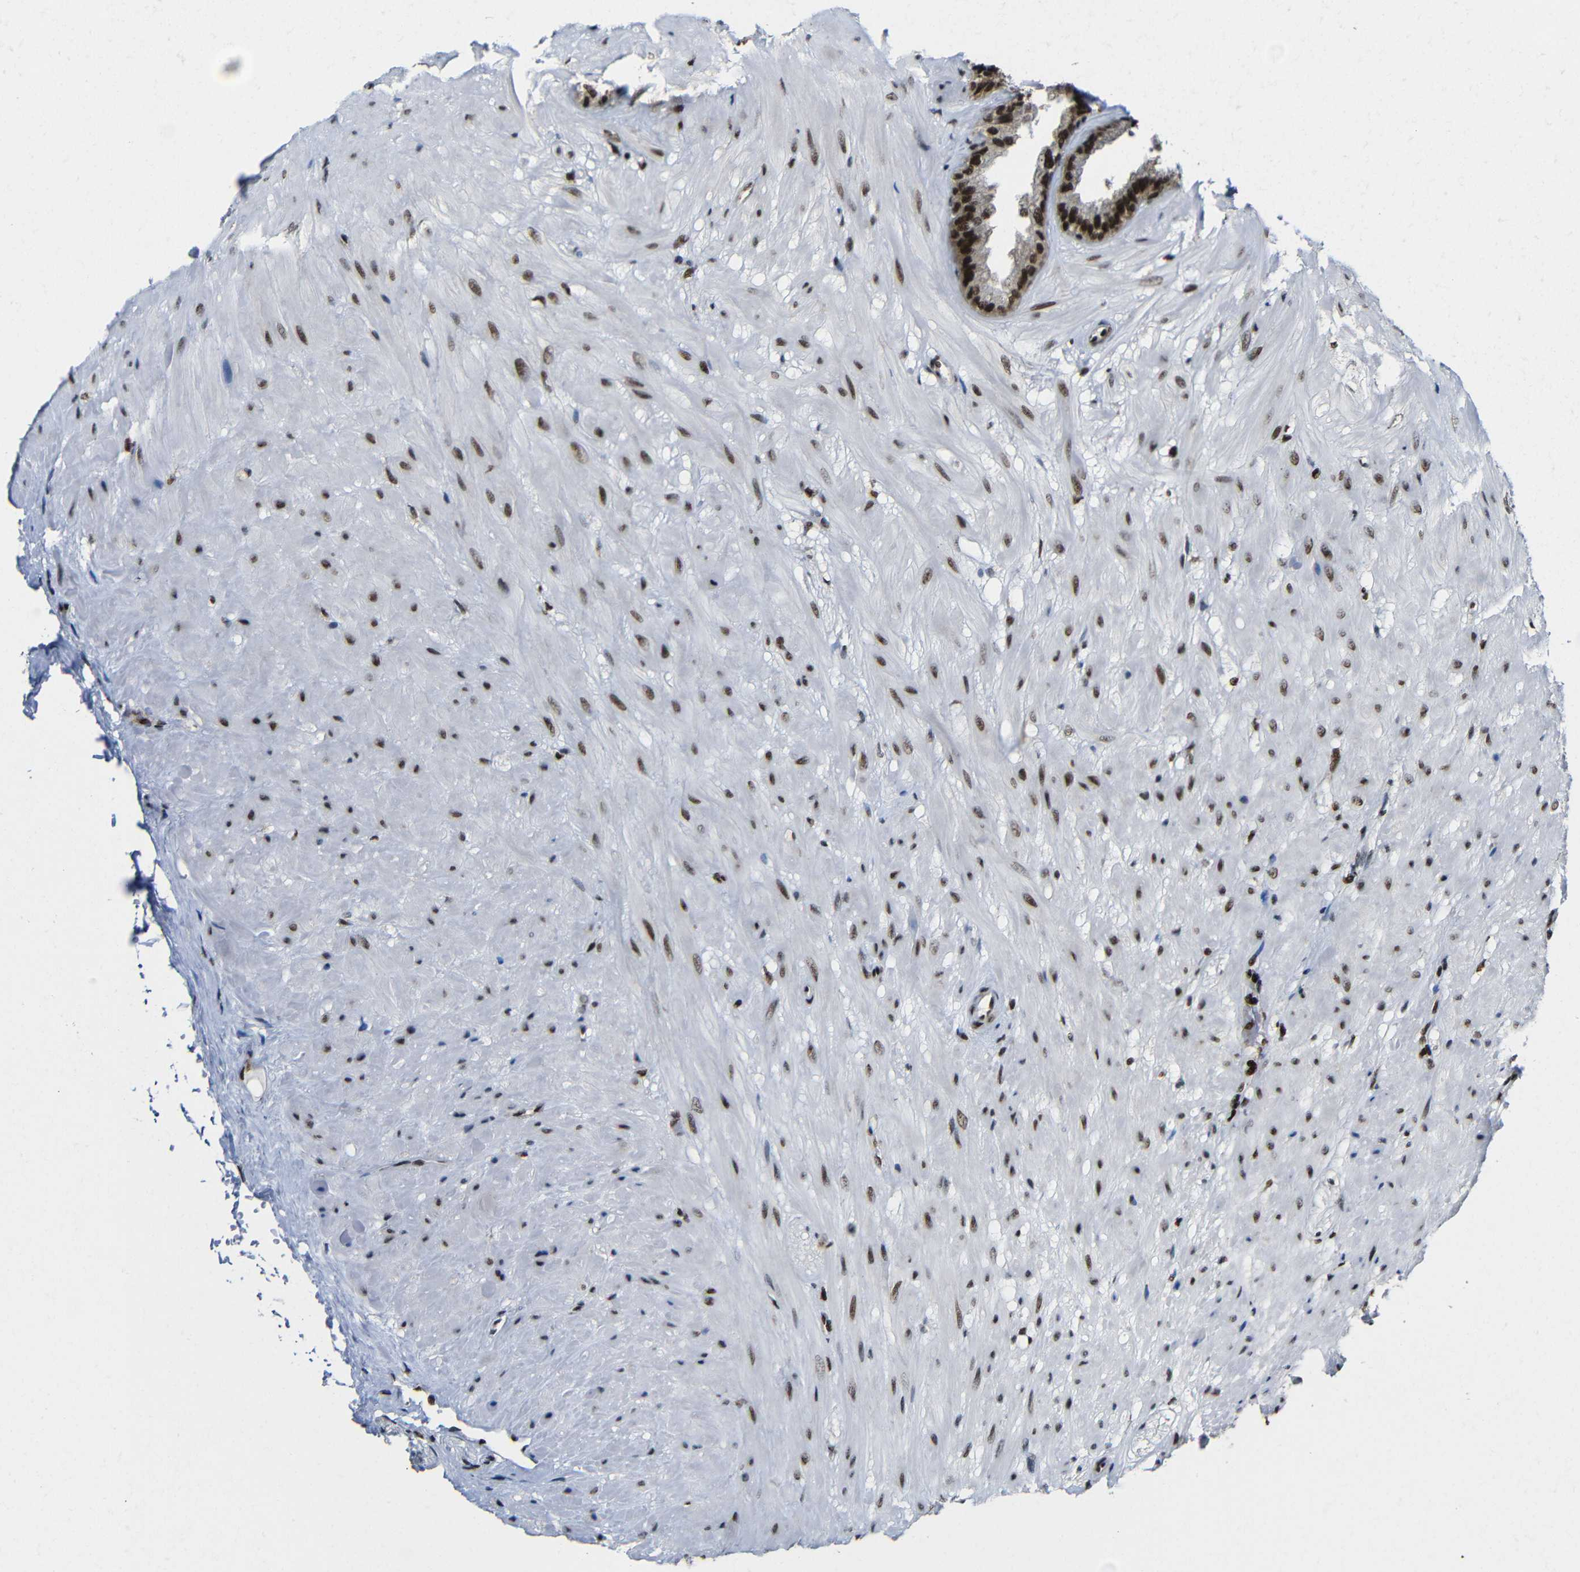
{"staining": {"intensity": "strong", "quantity": ">75%", "location": "nuclear"}, "tissue": "seminal vesicle", "cell_type": "Glandular cells", "image_type": "normal", "snomed": [{"axis": "morphology", "description": "Normal tissue, NOS"}, {"axis": "topography", "description": "Seminal veicle"}], "caption": "The immunohistochemical stain labels strong nuclear positivity in glandular cells of benign seminal vesicle. (Brightfield microscopy of DAB IHC at high magnification).", "gene": "PTBP1", "patient": {"sex": "male", "age": 46}}